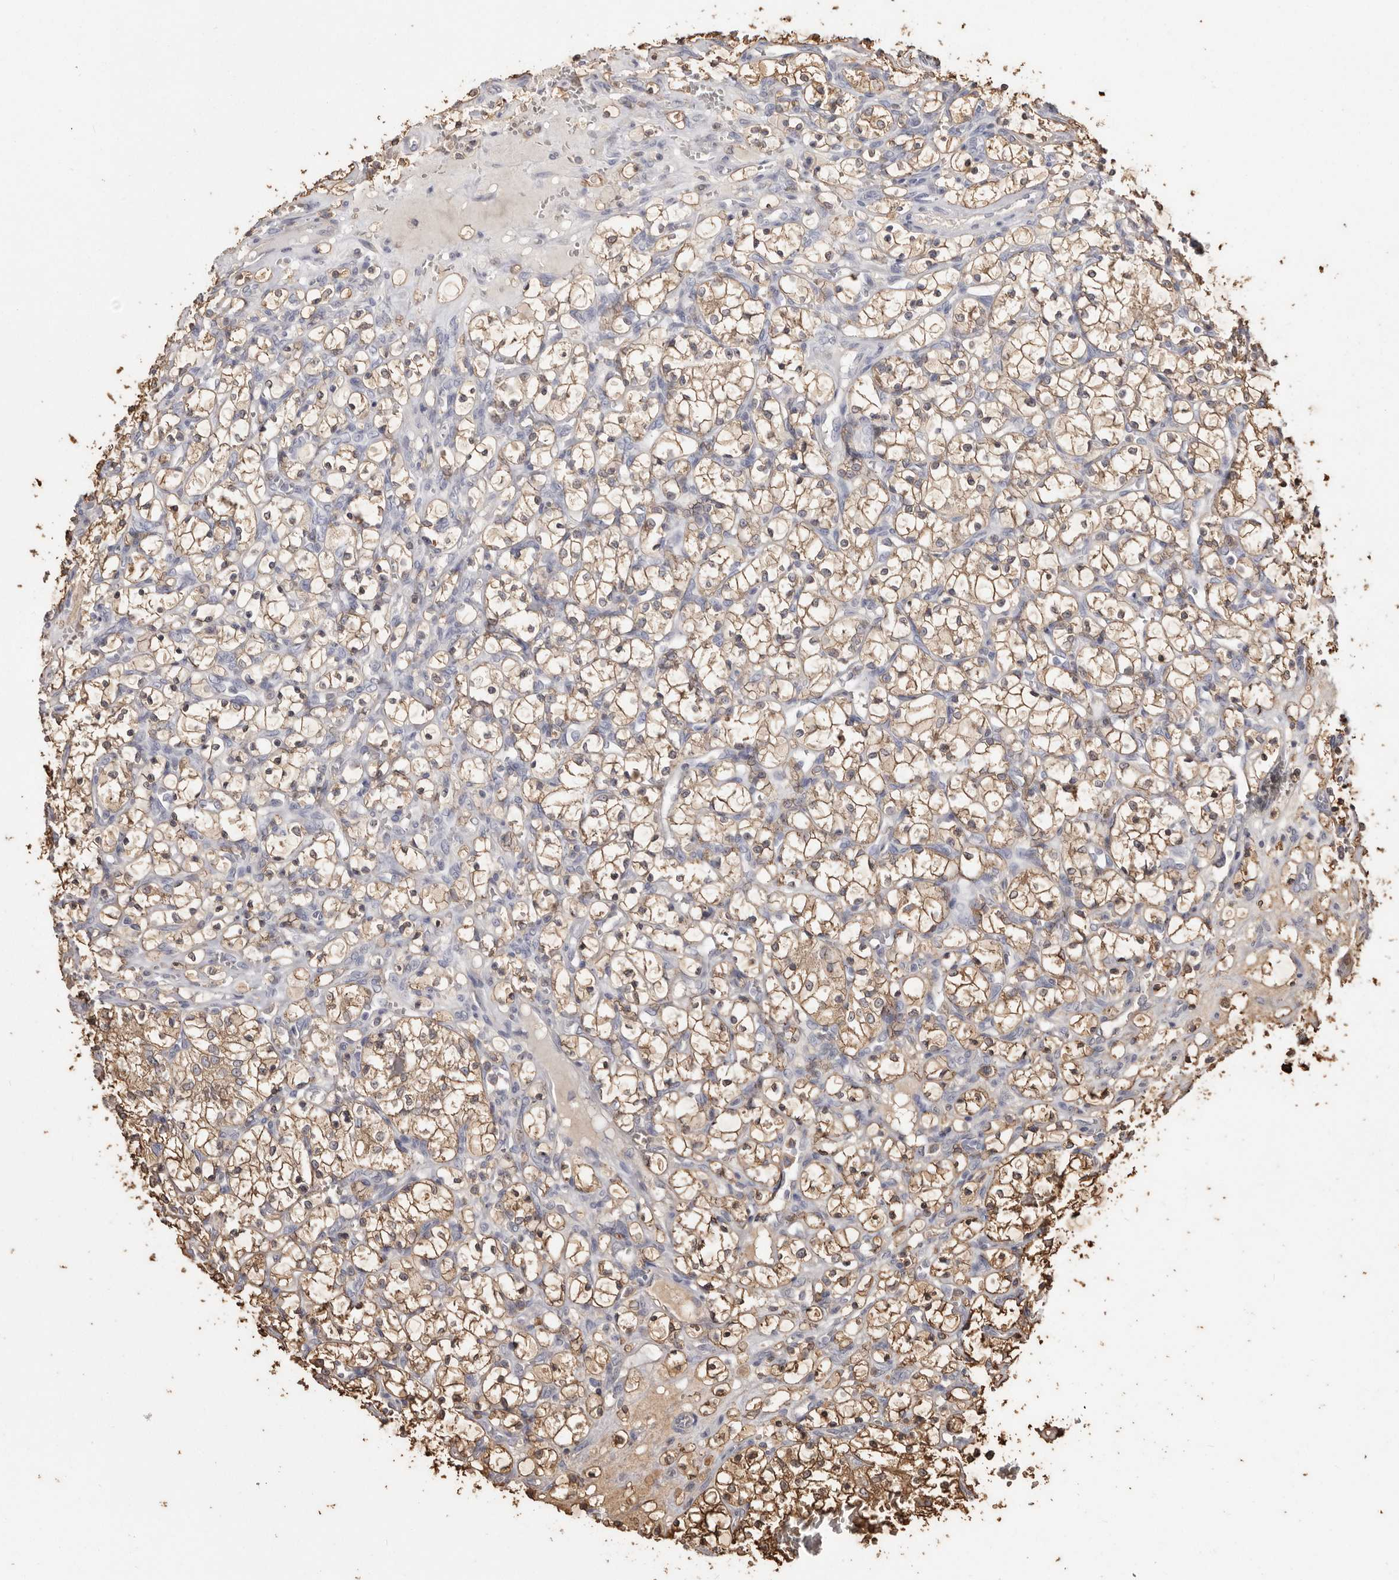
{"staining": {"intensity": "moderate", "quantity": ">75%", "location": "cytoplasmic/membranous"}, "tissue": "renal cancer", "cell_type": "Tumor cells", "image_type": "cancer", "snomed": [{"axis": "morphology", "description": "Adenocarcinoma, NOS"}, {"axis": "topography", "description": "Kidney"}], "caption": "This is an image of immunohistochemistry (IHC) staining of renal adenocarcinoma, which shows moderate positivity in the cytoplasmic/membranous of tumor cells.", "gene": "PKM", "patient": {"sex": "female", "age": 69}}